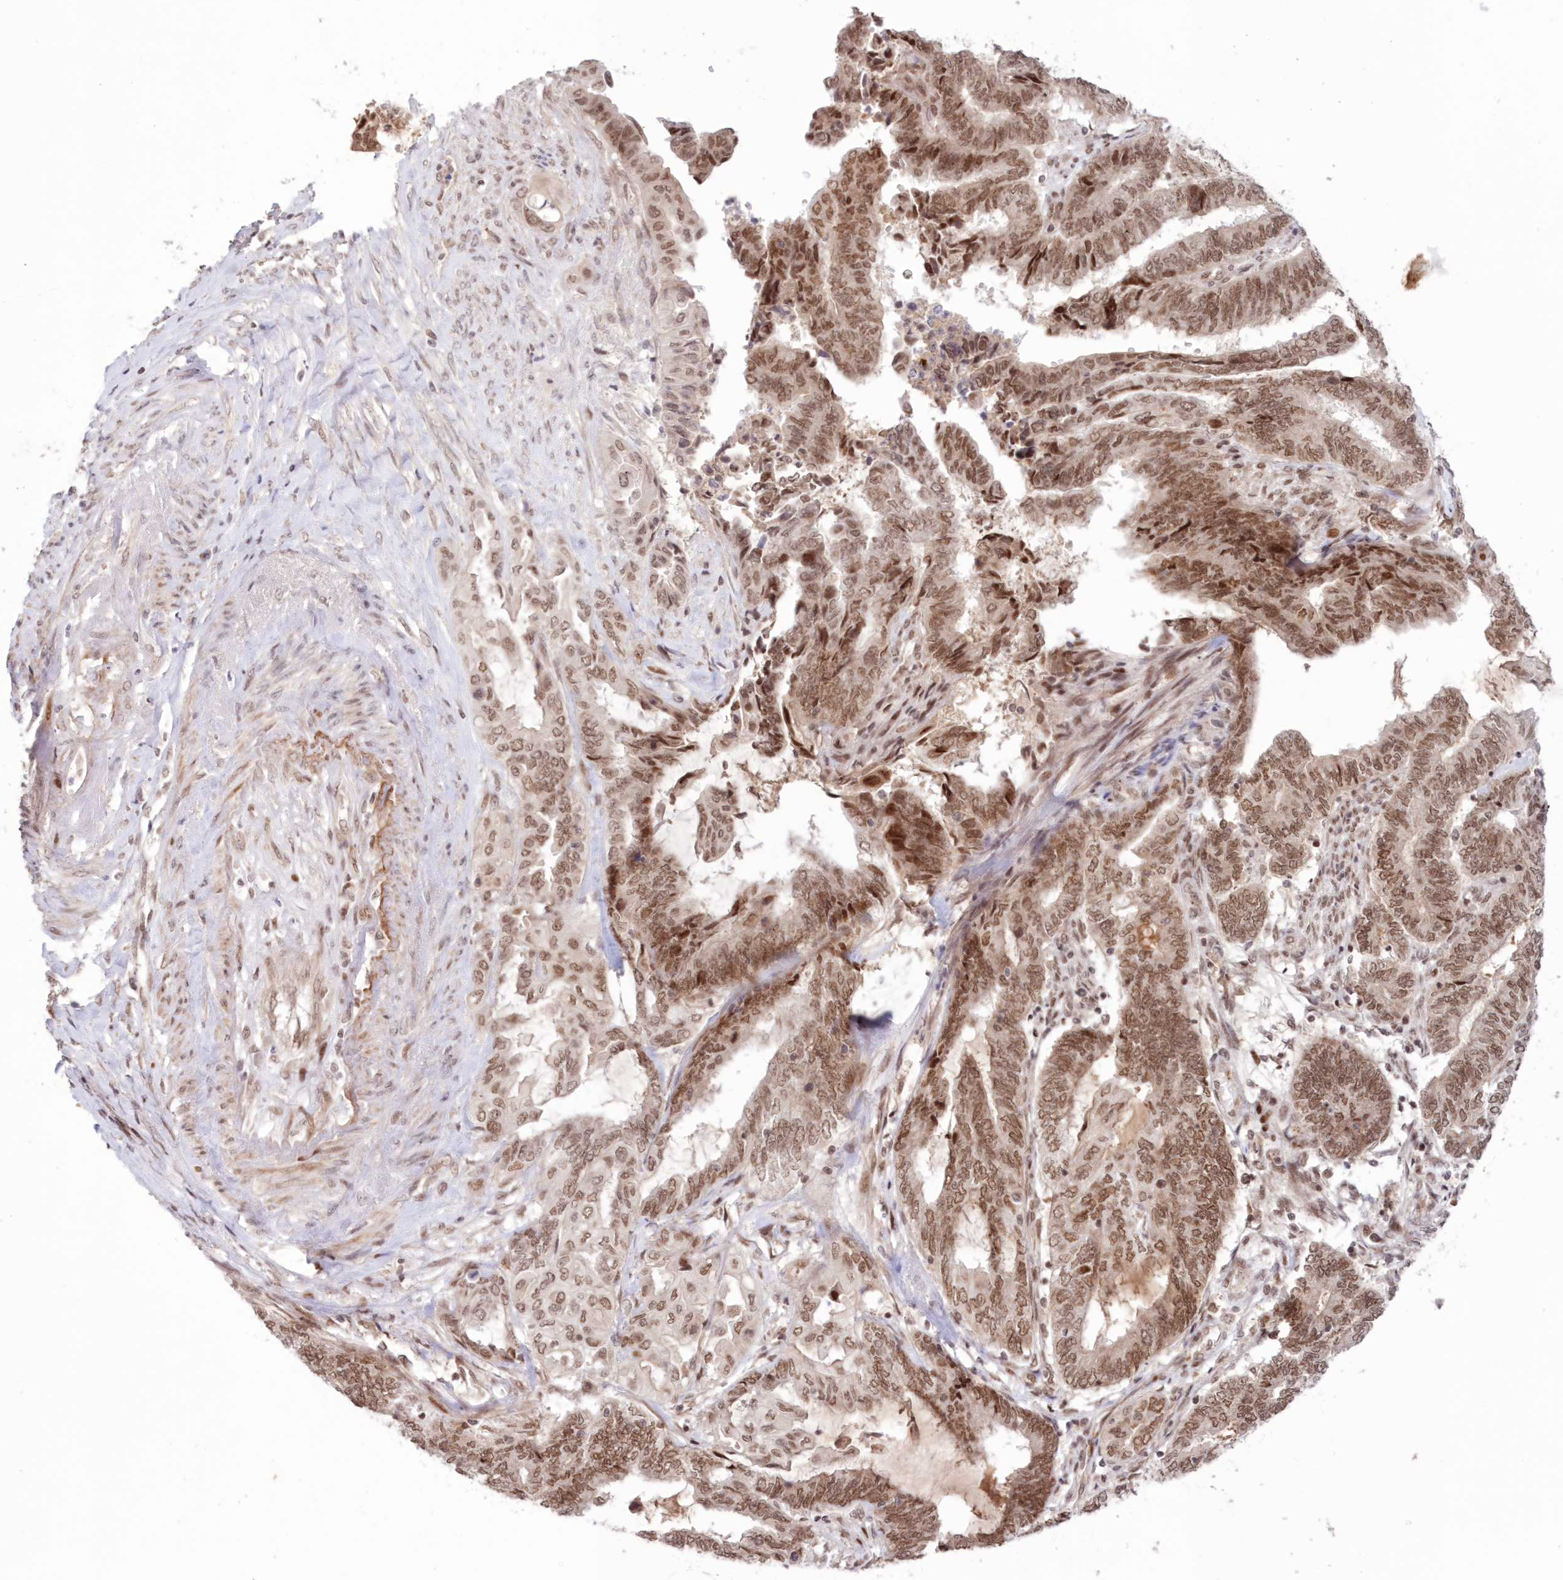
{"staining": {"intensity": "moderate", "quantity": ">75%", "location": "nuclear"}, "tissue": "endometrial cancer", "cell_type": "Tumor cells", "image_type": "cancer", "snomed": [{"axis": "morphology", "description": "Adenocarcinoma, NOS"}, {"axis": "topography", "description": "Uterus"}, {"axis": "topography", "description": "Endometrium"}], "caption": "This image demonstrates endometrial adenocarcinoma stained with immunohistochemistry to label a protein in brown. The nuclear of tumor cells show moderate positivity for the protein. Nuclei are counter-stained blue.", "gene": "NOA1", "patient": {"sex": "female", "age": 70}}